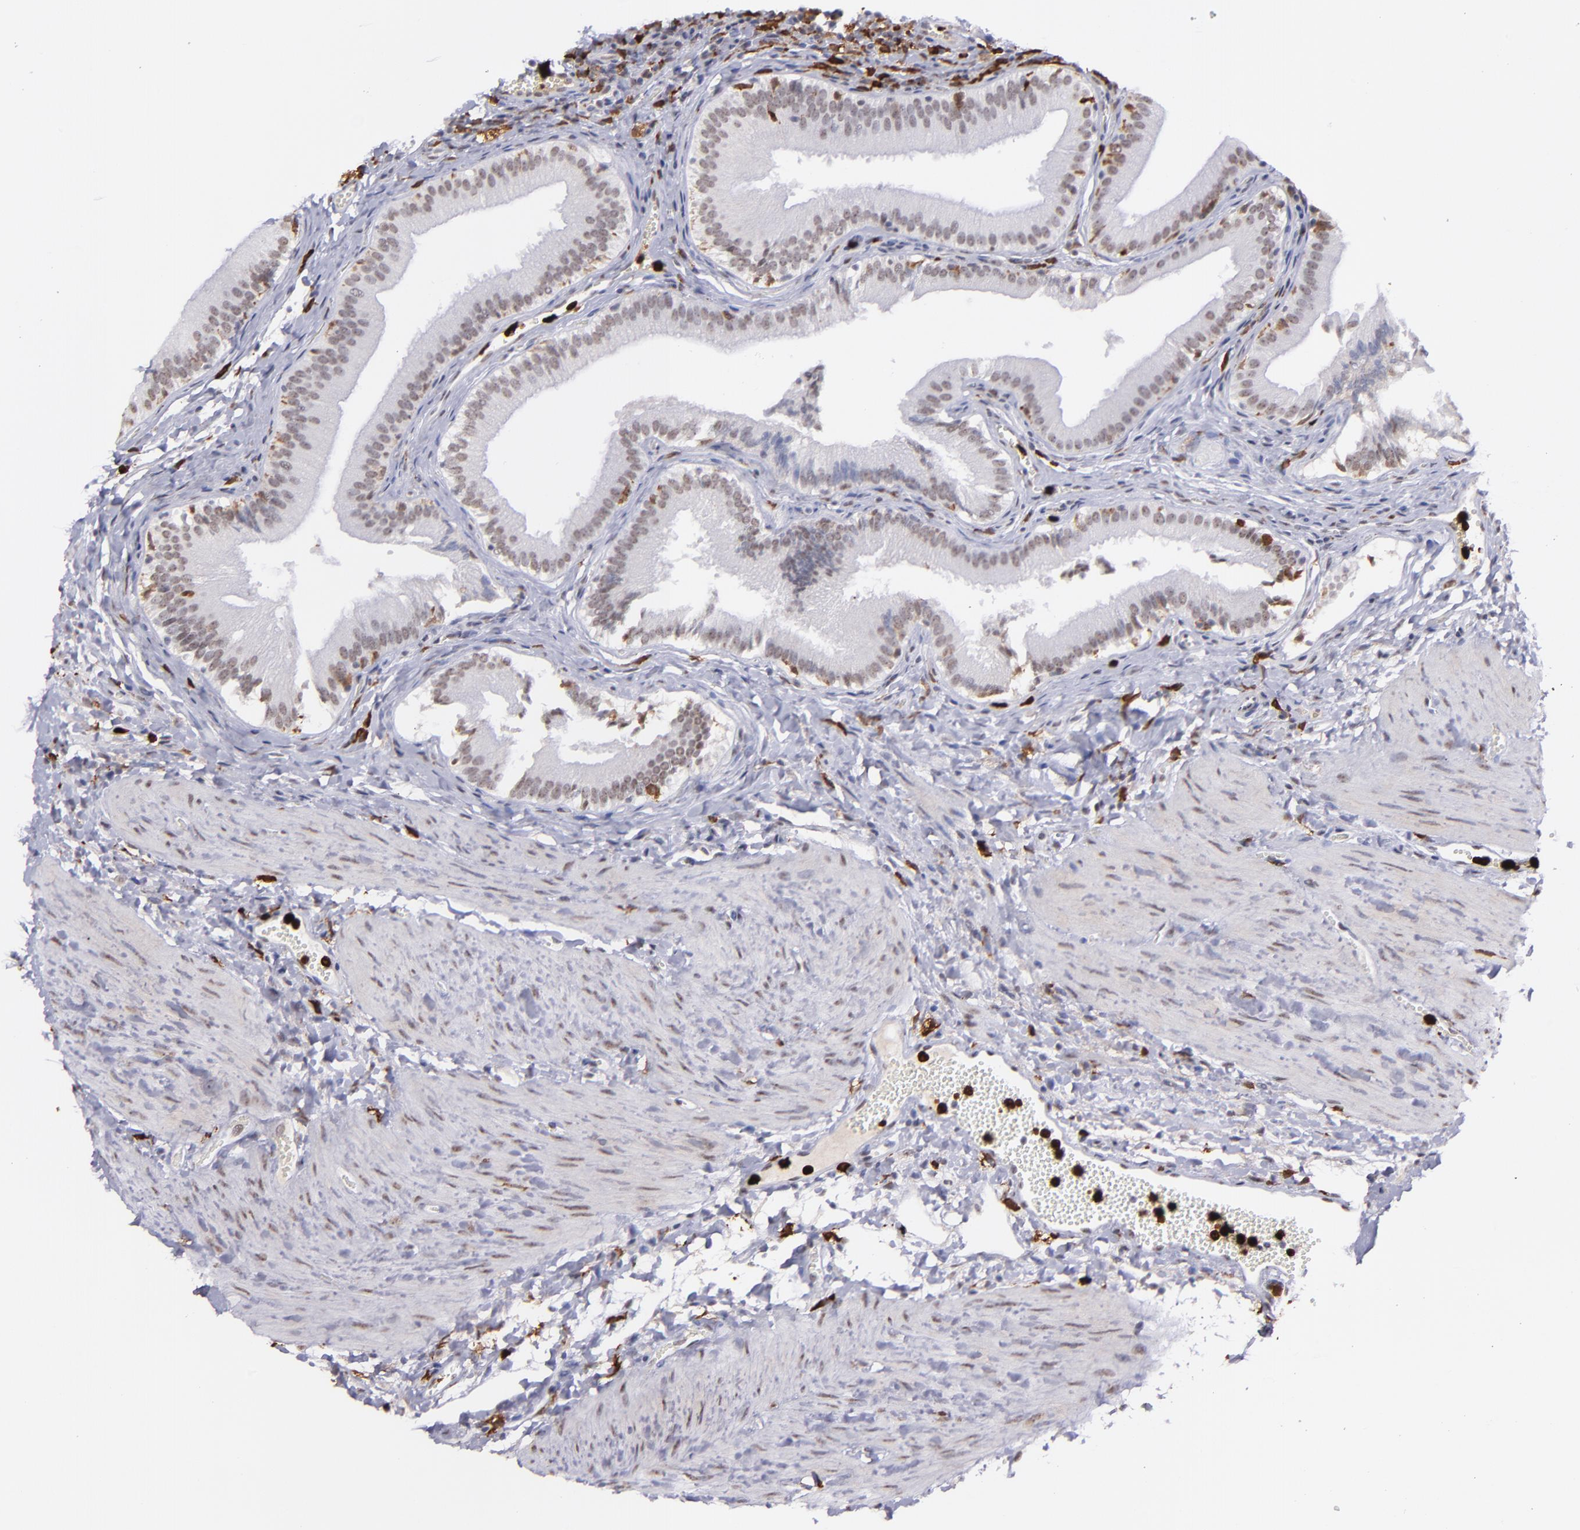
{"staining": {"intensity": "negative", "quantity": "none", "location": "none"}, "tissue": "gallbladder", "cell_type": "Glandular cells", "image_type": "normal", "snomed": [{"axis": "morphology", "description": "Normal tissue, NOS"}, {"axis": "topography", "description": "Gallbladder"}], "caption": "Glandular cells are negative for protein expression in benign human gallbladder. (DAB (3,3'-diaminobenzidine) immunohistochemistry (IHC) with hematoxylin counter stain).", "gene": "NCF2", "patient": {"sex": "female", "age": 24}}